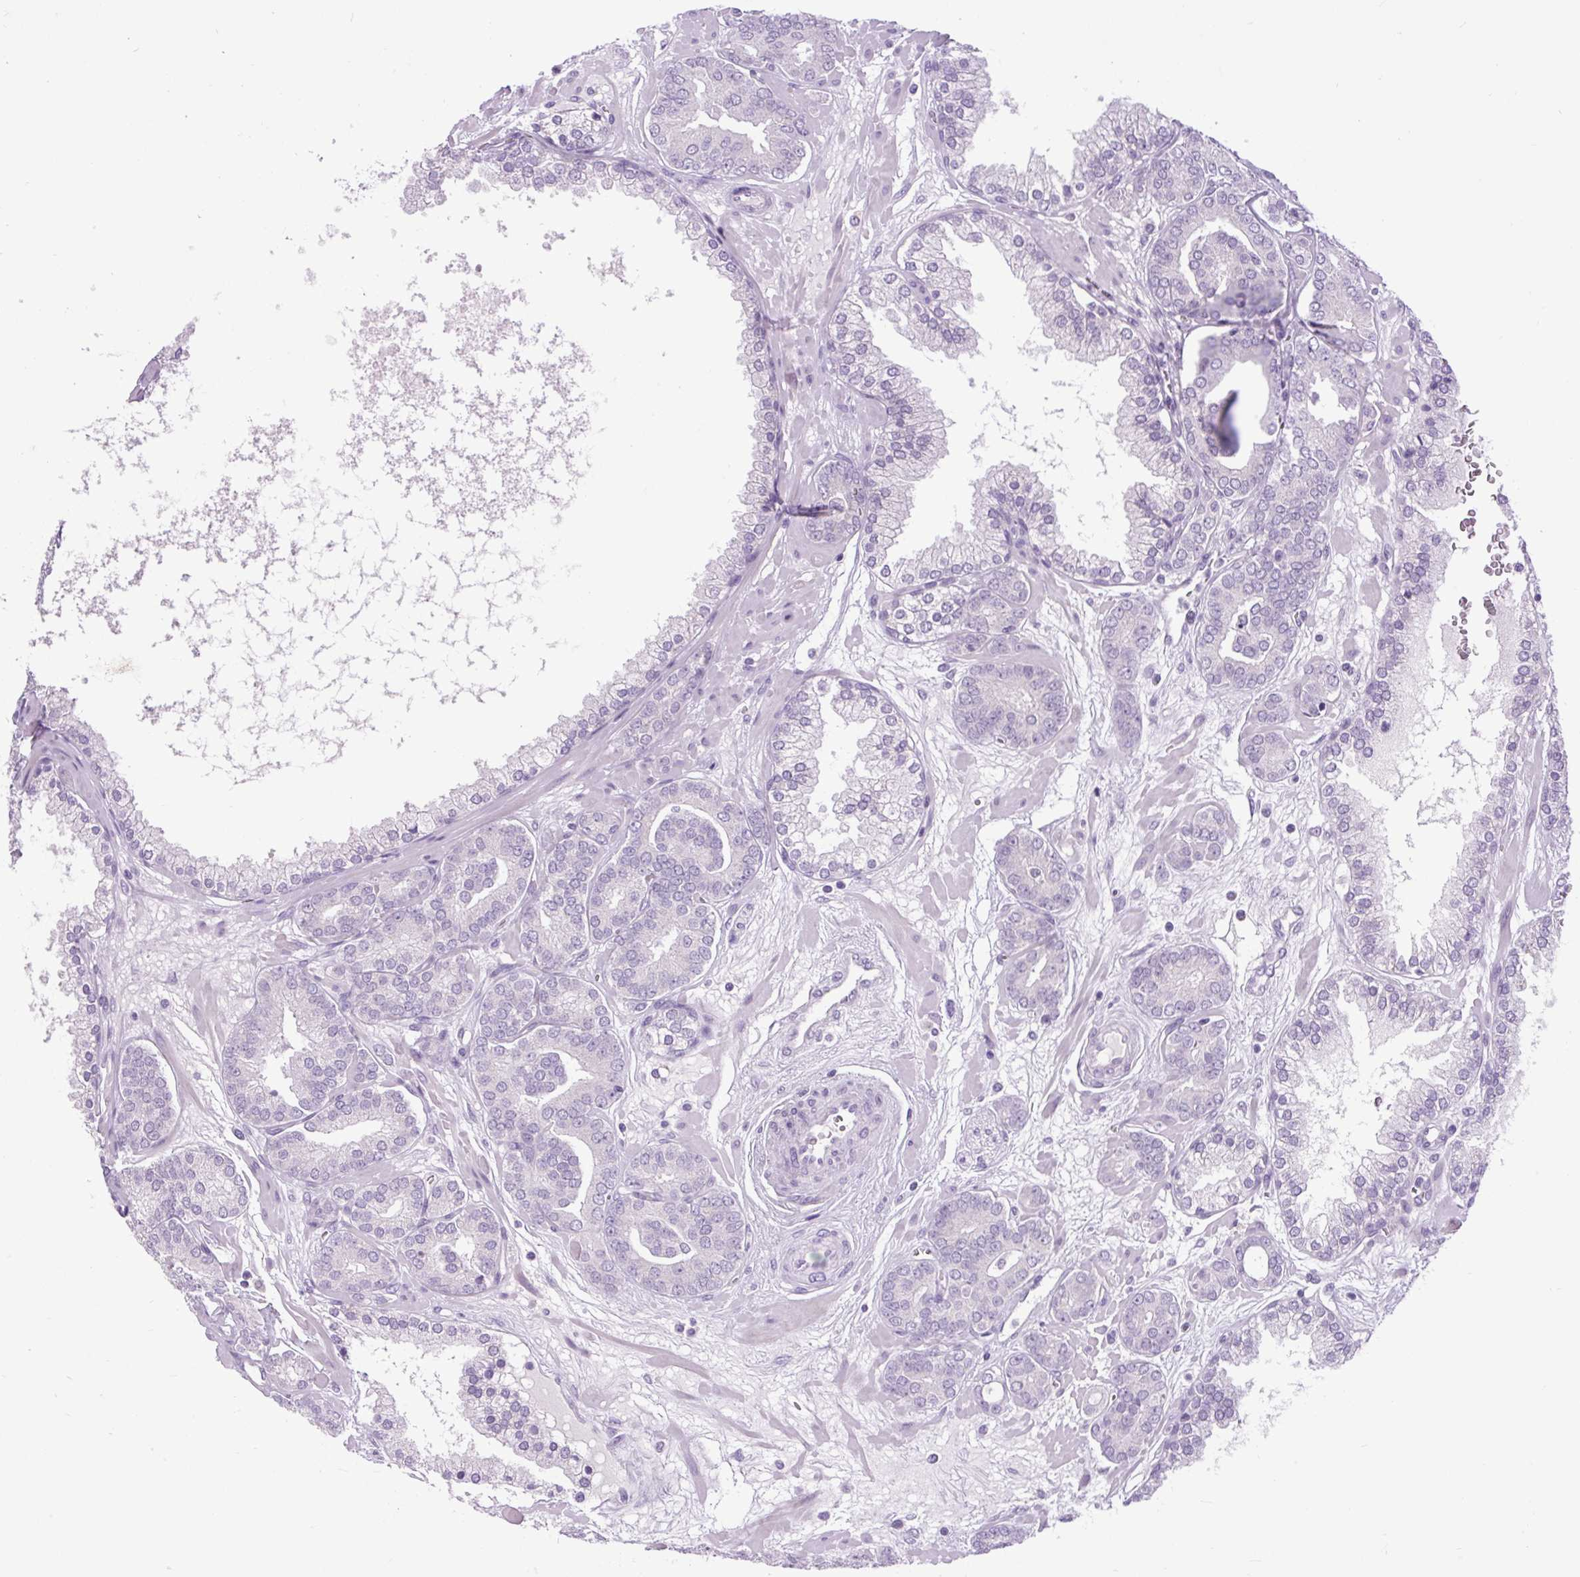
{"staining": {"intensity": "negative", "quantity": "none", "location": "none"}, "tissue": "prostate cancer", "cell_type": "Tumor cells", "image_type": "cancer", "snomed": [{"axis": "morphology", "description": "Adenocarcinoma, High grade"}, {"axis": "topography", "description": "Prostate"}], "caption": "Image shows no significant protein expression in tumor cells of high-grade adenocarcinoma (prostate). (DAB immunohistochemistry (IHC) visualized using brightfield microscopy, high magnification).", "gene": "FABP7", "patient": {"sex": "male", "age": 66}}